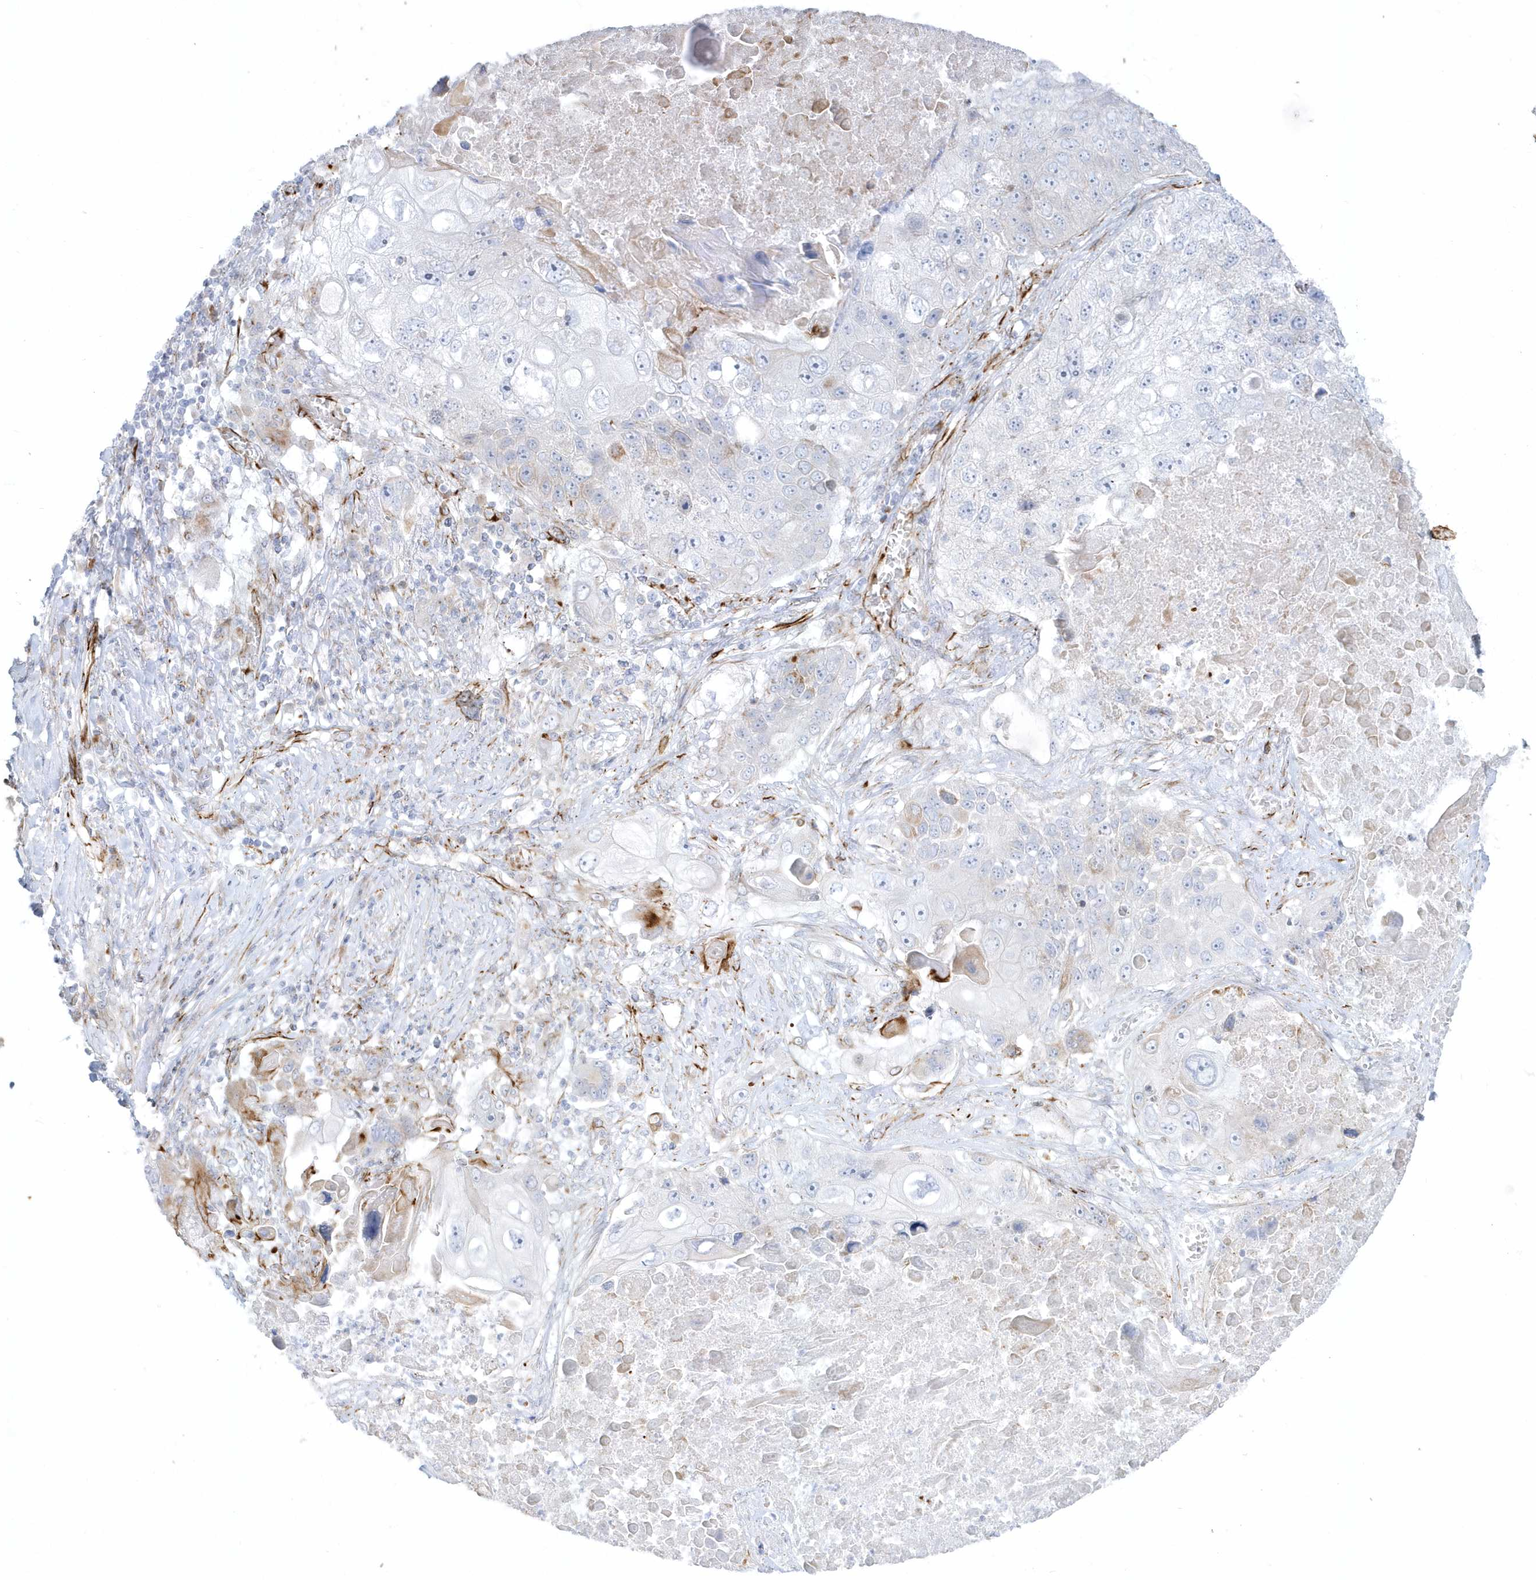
{"staining": {"intensity": "weak", "quantity": "<25%", "location": "cytoplasmic/membranous"}, "tissue": "lung cancer", "cell_type": "Tumor cells", "image_type": "cancer", "snomed": [{"axis": "morphology", "description": "Squamous cell carcinoma, NOS"}, {"axis": "topography", "description": "Lung"}], "caption": "DAB (3,3'-diaminobenzidine) immunohistochemical staining of human squamous cell carcinoma (lung) reveals no significant staining in tumor cells.", "gene": "PPIL6", "patient": {"sex": "male", "age": 61}}